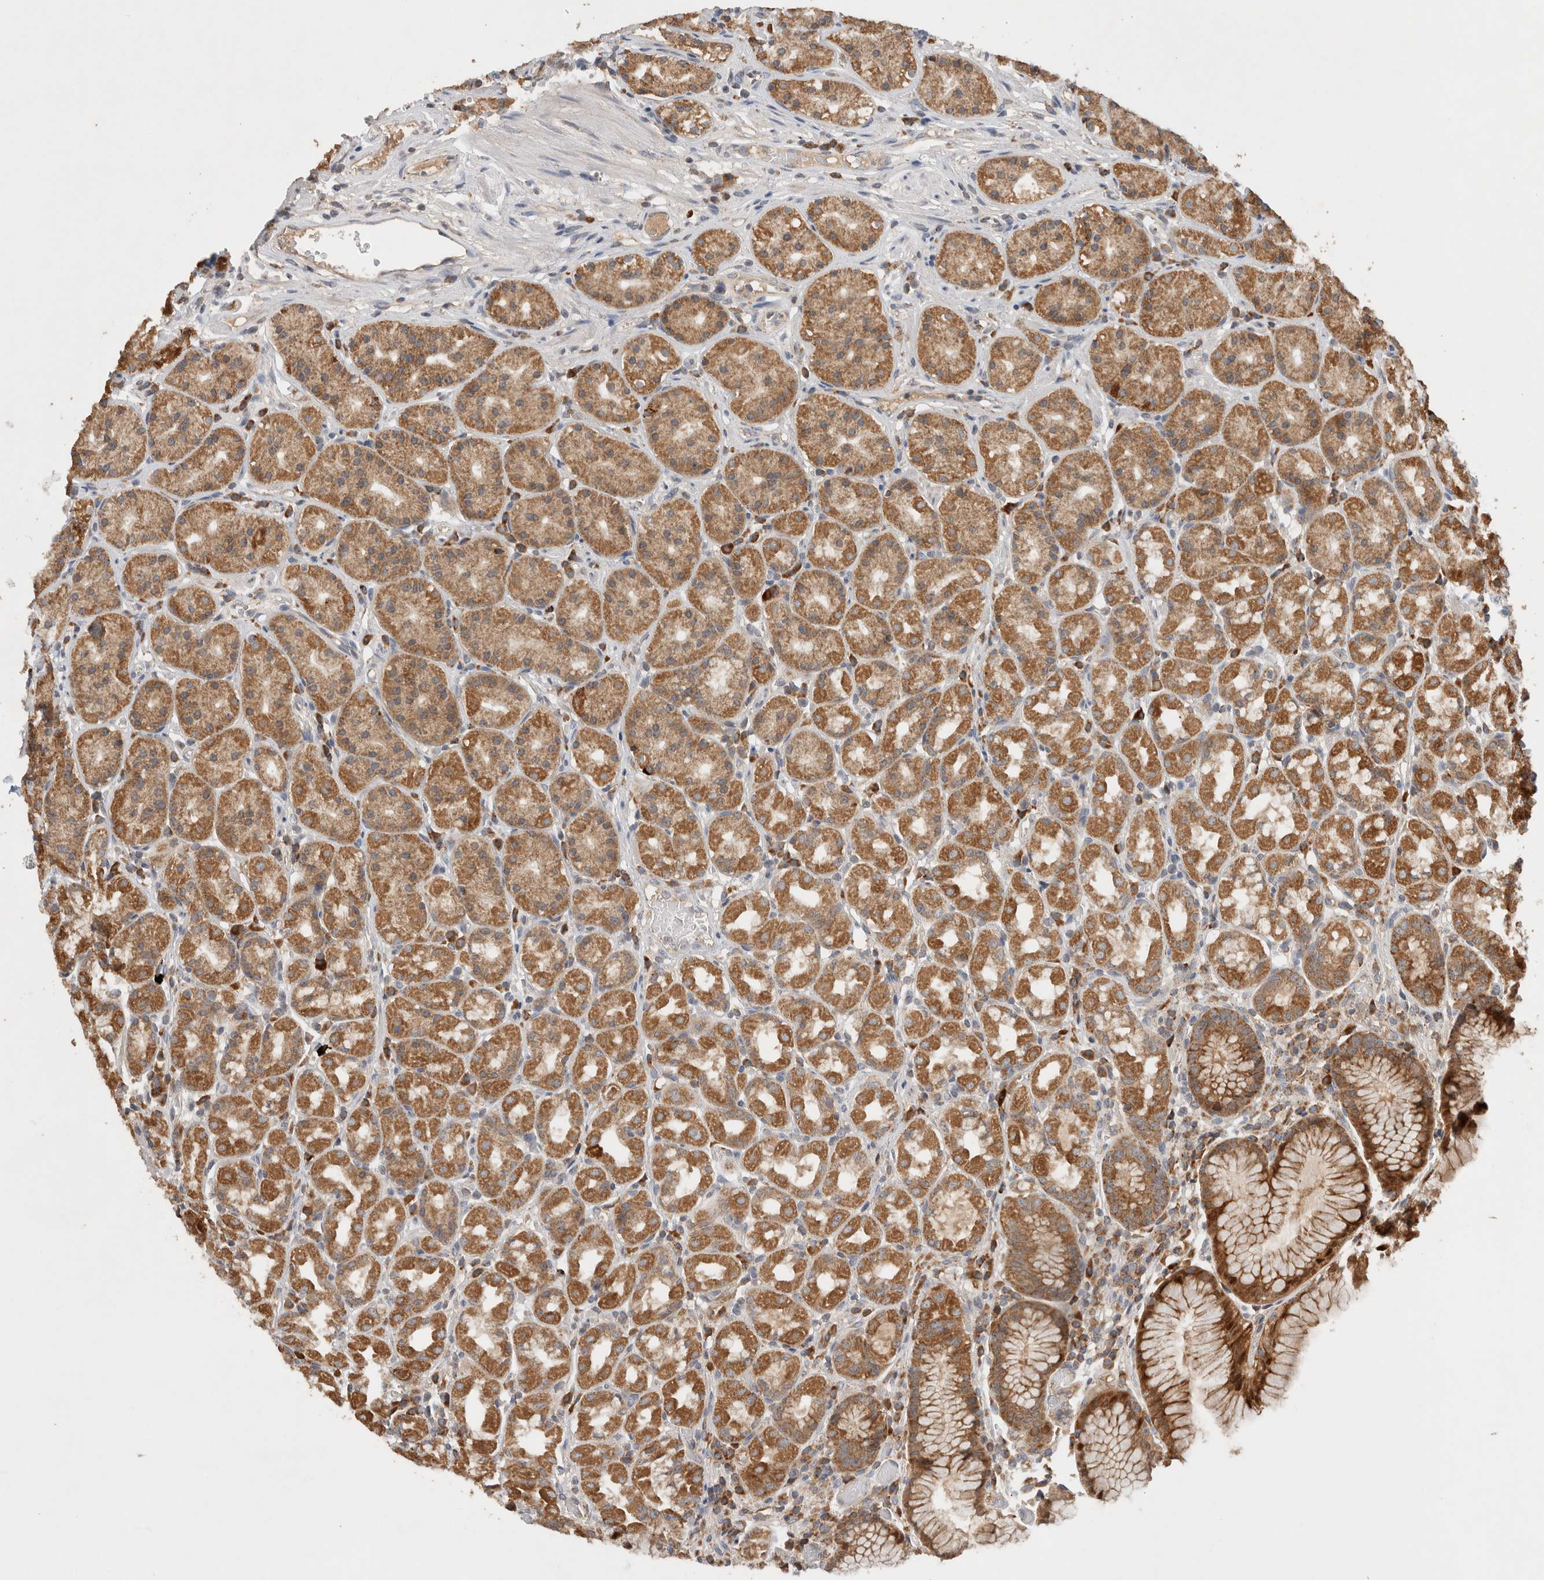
{"staining": {"intensity": "moderate", "quantity": ">75%", "location": "cytoplasmic/membranous"}, "tissue": "stomach", "cell_type": "Glandular cells", "image_type": "normal", "snomed": [{"axis": "morphology", "description": "Normal tissue, NOS"}, {"axis": "topography", "description": "Stomach, lower"}], "caption": "Stomach stained for a protein (brown) exhibits moderate cytoplasmic/membranous positive expression in approximately >75% of glandular cells.", "gene": "AMPD1", "patient": {"sex": "female", "age": 56}}